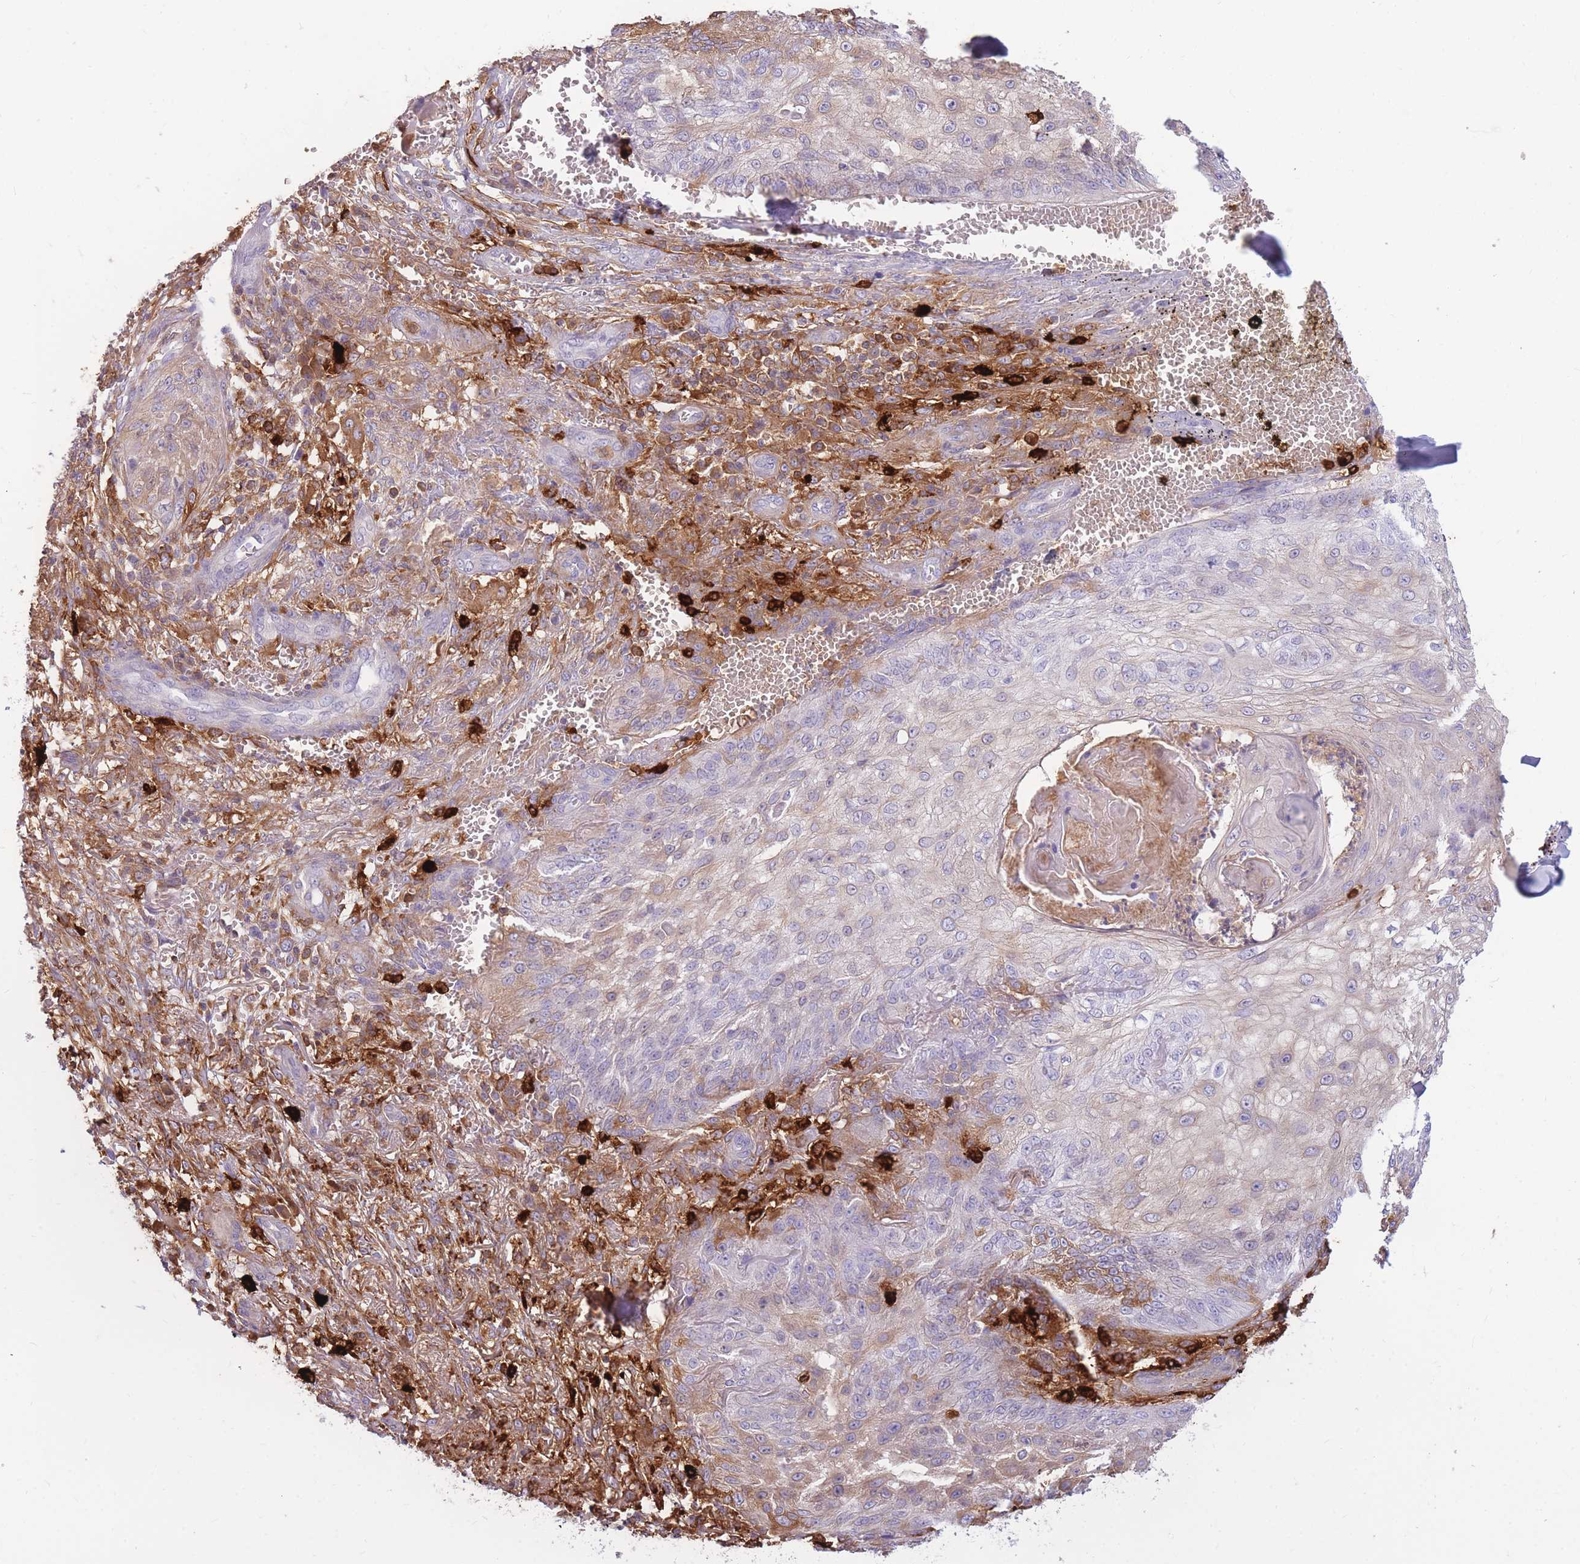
{"staining": {"intensity": "weak", "quantity": "<25%", "location": "cytoplasmic/membranous"}, "tissue": "skin cancer", "cell_type": "Tumor cells", "image_type": "cancer", "snomed": [{"axis": "morphology", "description": "Squamous cell carcinoma, NOS"}, {"axis": "topography", "description": "Skin"}], "caption": "The image exhibits no staining of tumor cells in skin cancer.", "gene": "TPSAB1", "patient": {"sex": "male", "age": 70}}